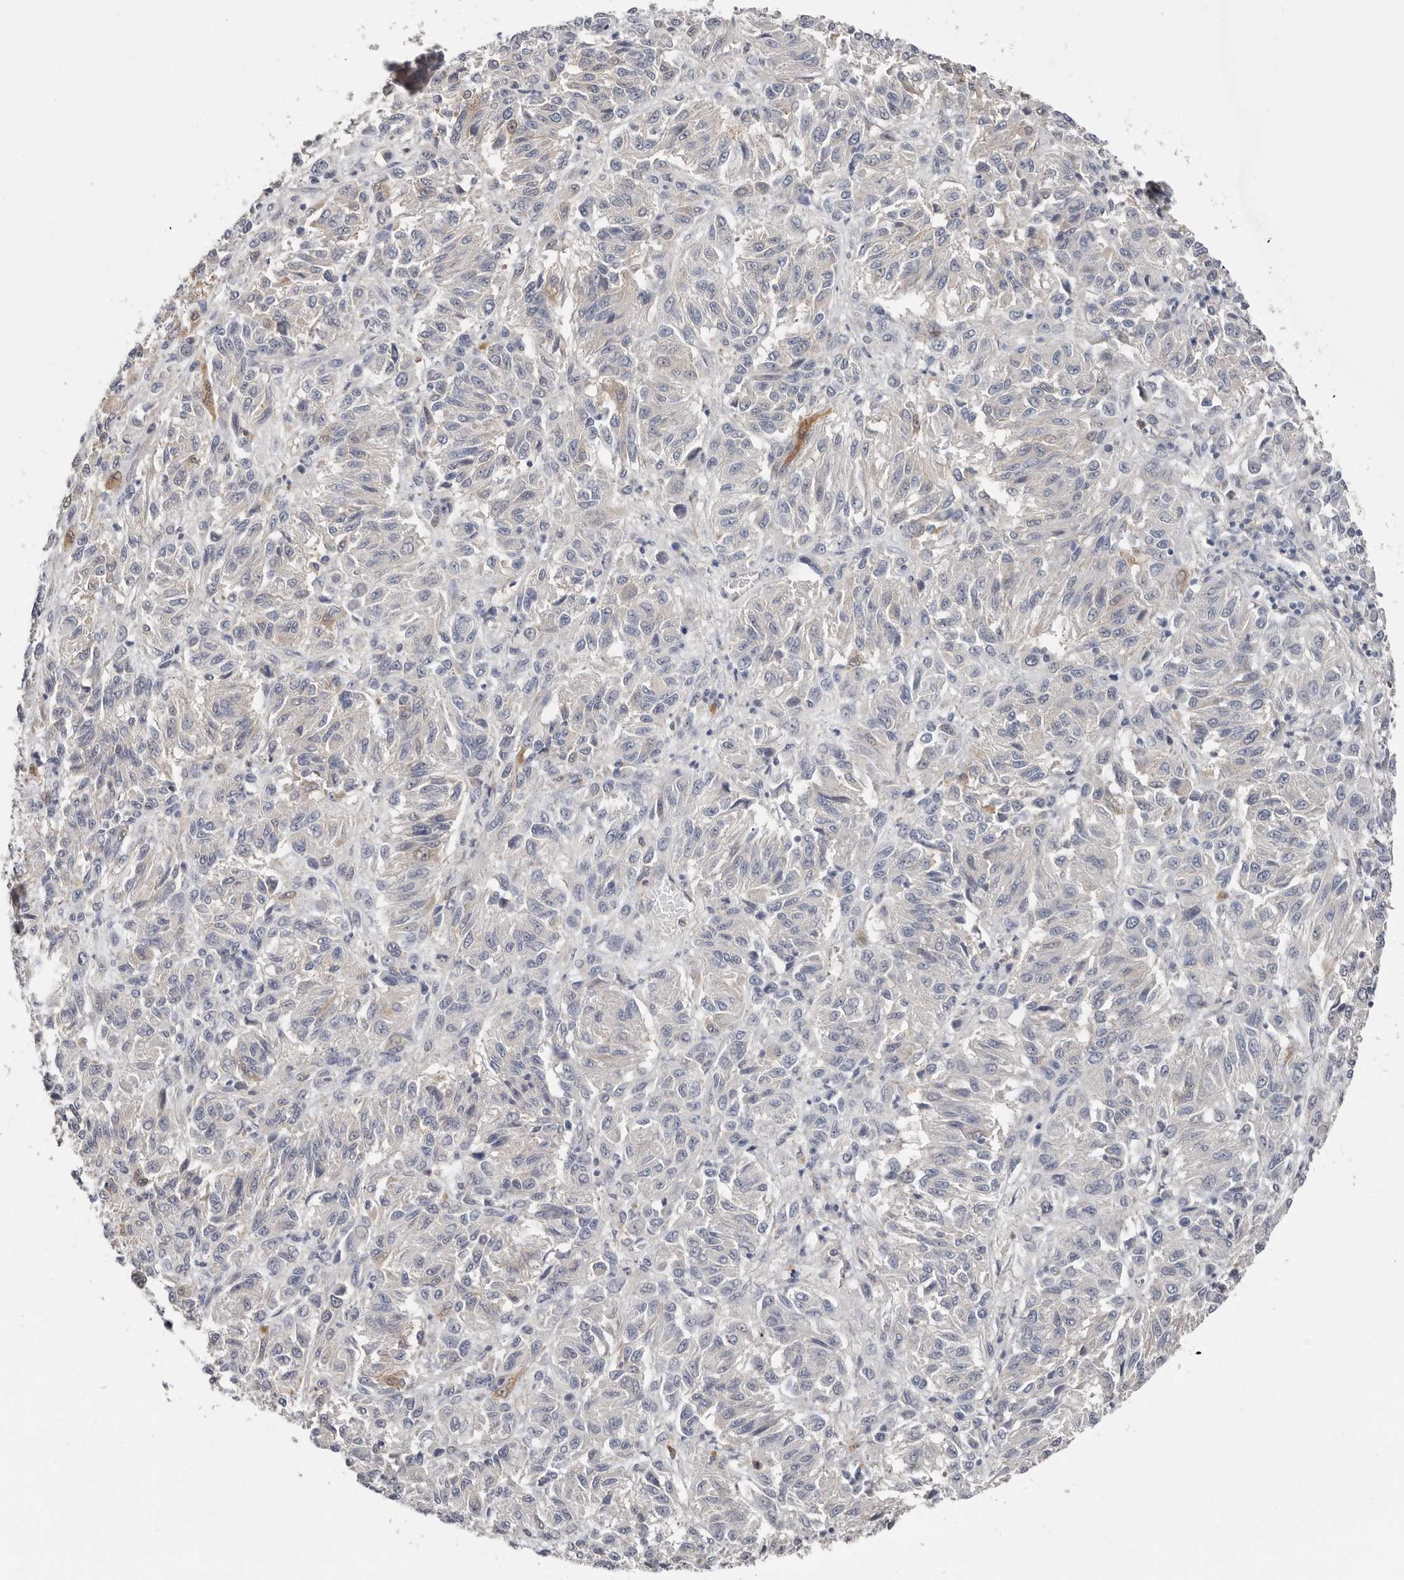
{"staining": {"intensity": "negative", "quantity": "none", "location": "none"}, "tissue": "melanoma", "cell_type": "Tumor cells", "image_type": "cancer", "snomed": [{"axis": "morphology", "description": "Malignant melanoma, Metastatic site"}, {"axis": "topography", "description": "Lung"}], "caption": "Immunohistochemical staining of human melanoma shows no significant expression in tumor cells.", "gene": "ASRGL1", "patient": {"sex": "male", "age": 64}}